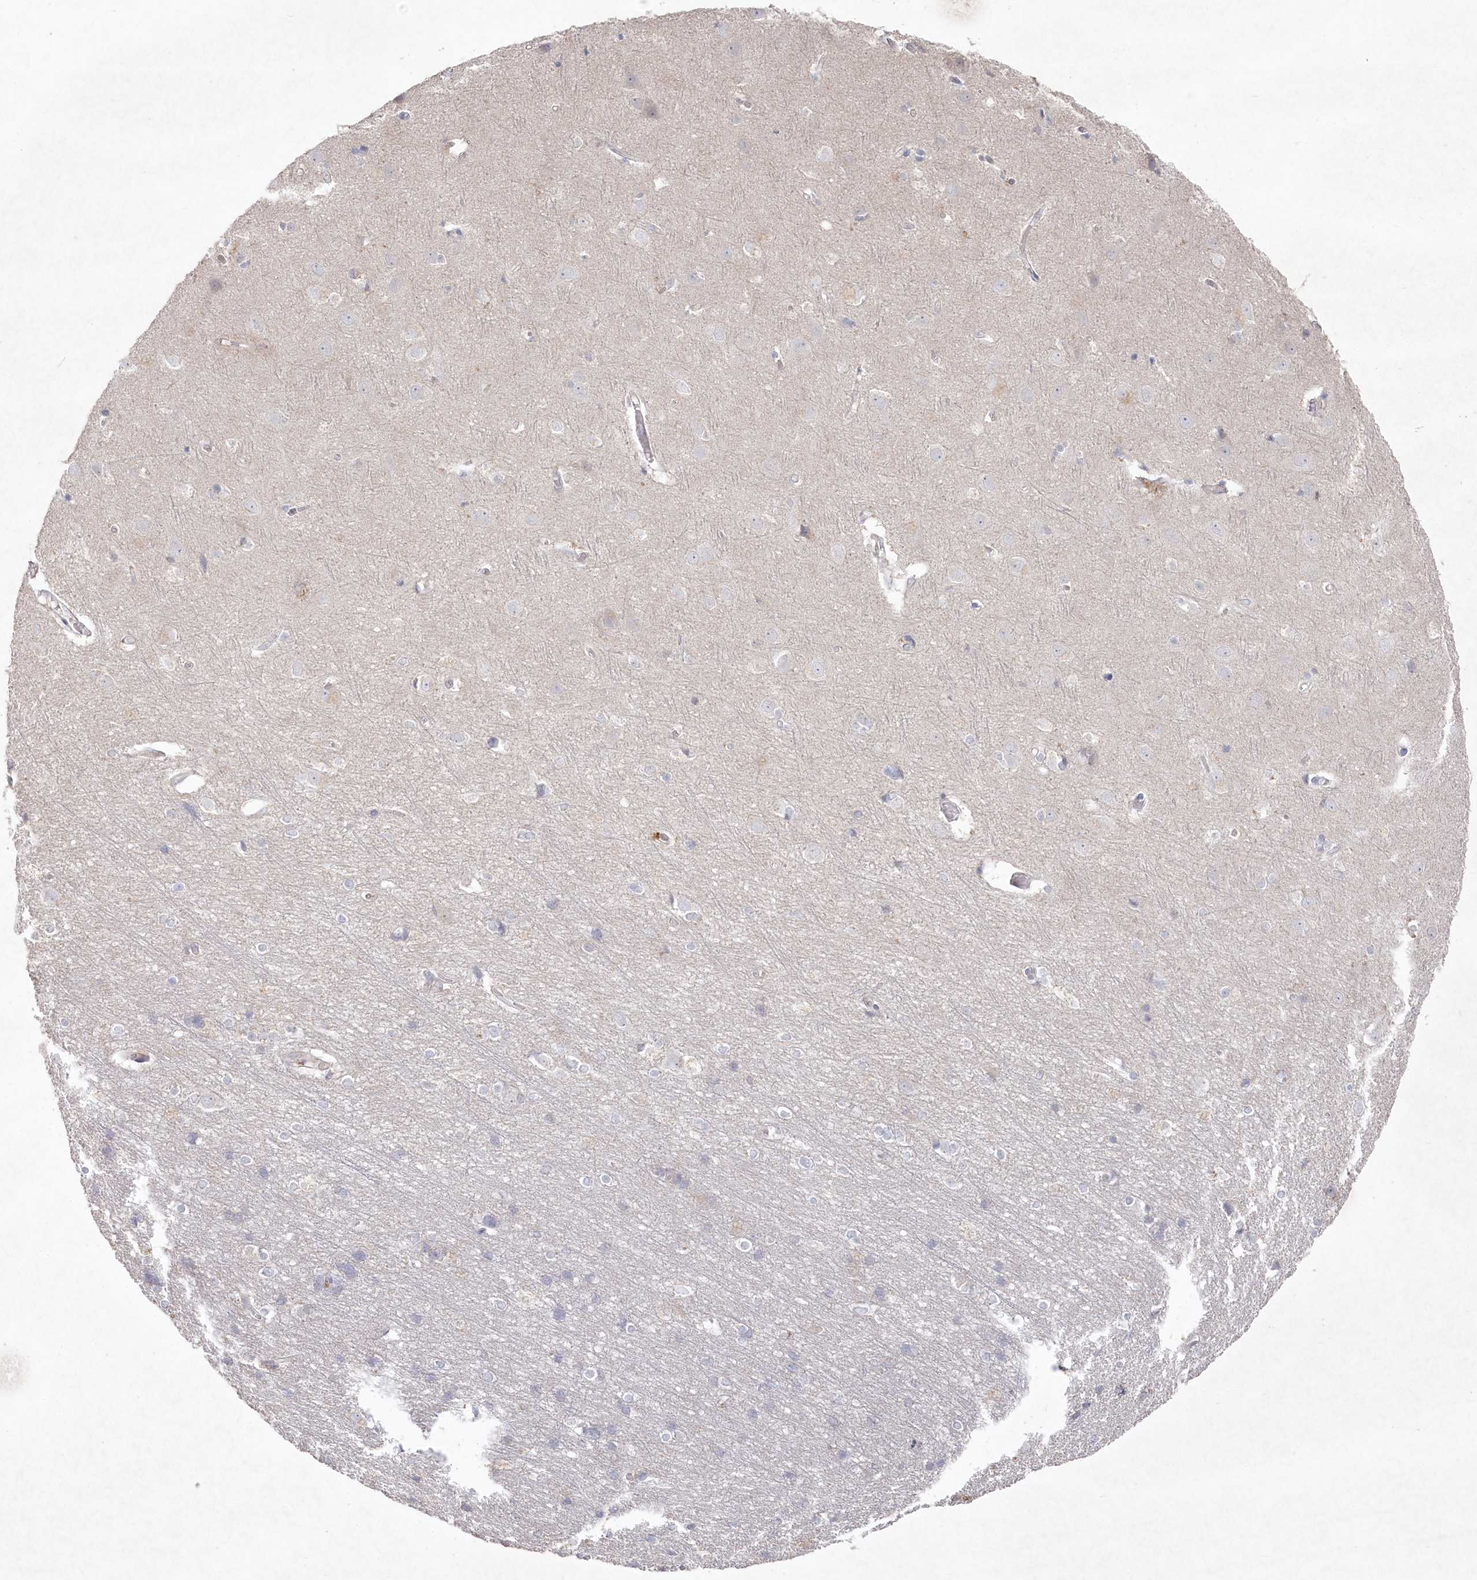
{"staining": {"intensity": "weak", "quantity": "25%-75%", "location": "cytoplasmic/membranous"}, "tissue": "cerebral cortex", "cell_type": "Endothelial cells", "image_type": "normal", "snomed": [{"axis": "morphology", "description": "Normal tissue, NOS"}, {"axis": "topography", "description": "Cerebral cortex"}], "caption": "This micrograph reveals immunohistochemistry staining of normal cerebral cortex, with low weak cytoplasmic/membranous positivity in about 25%-75% of endothelial cells.", "gene": "TGFBRAP1", "patient": {"sex": "male", "age": 54}}